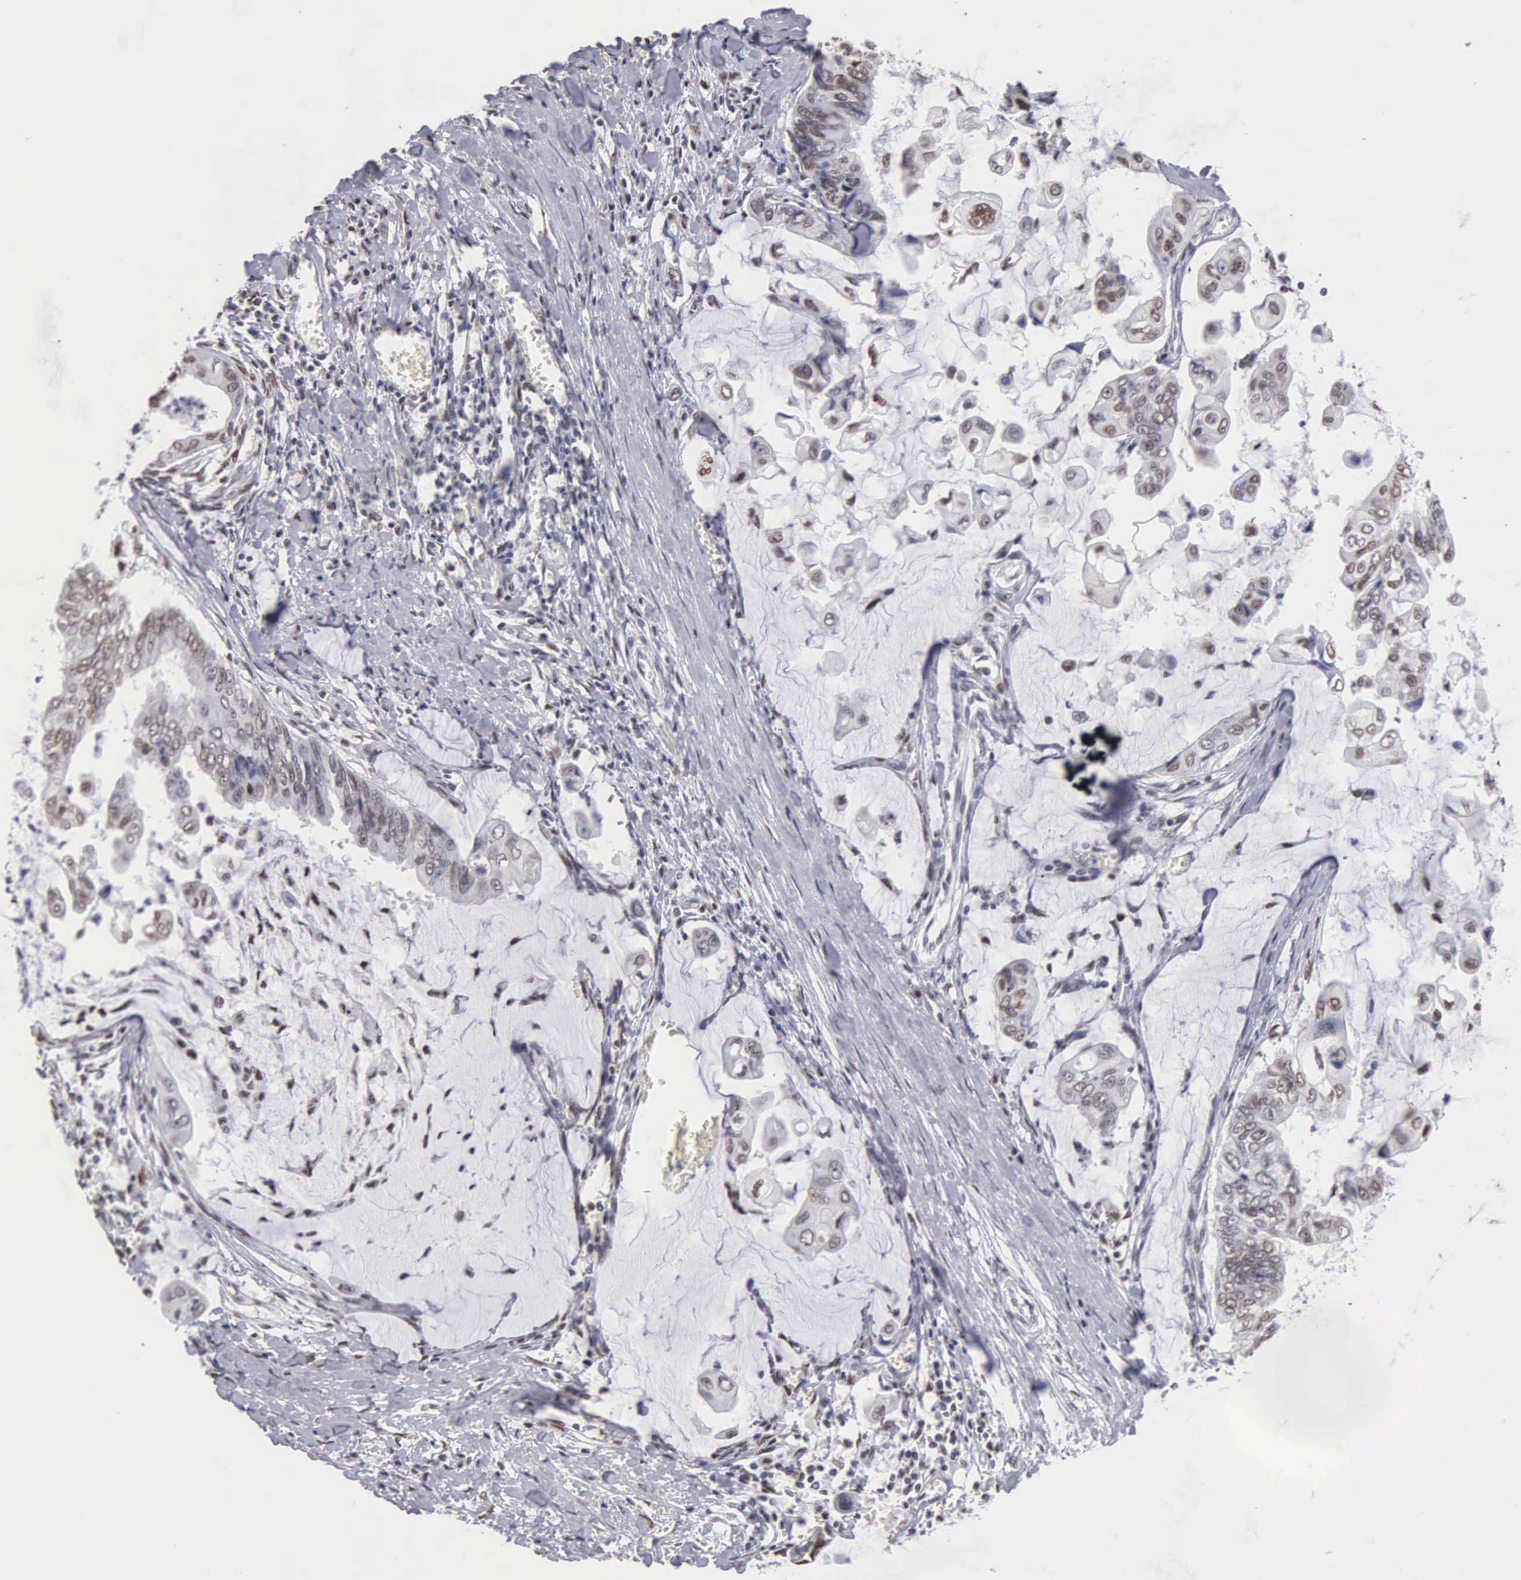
{"staining": {"intensity": "weak", "quantity": "<25%", "location": "nuclear"}, "tissue": "stomach cancer", "cell_type": "Tumor cells", "image_type": "cancer", "snomed": [{"axis": "morphology", "description": "Adenocarcinoma, NOS"}, {"axis": "topography", "description": "Stomach, upper"}], "caption": "A micrograph of stomach cancer stained for a protein exhibits no brown staining in tumor cells. (Stains: DAB (3,3'-diaminobenzidine) IHC with hematoxylin counter stain, Microscopy: brightfield microscopy at high magnification).", "gene": "CCNG1", "patient": {"sex": "male", "age": 80}}